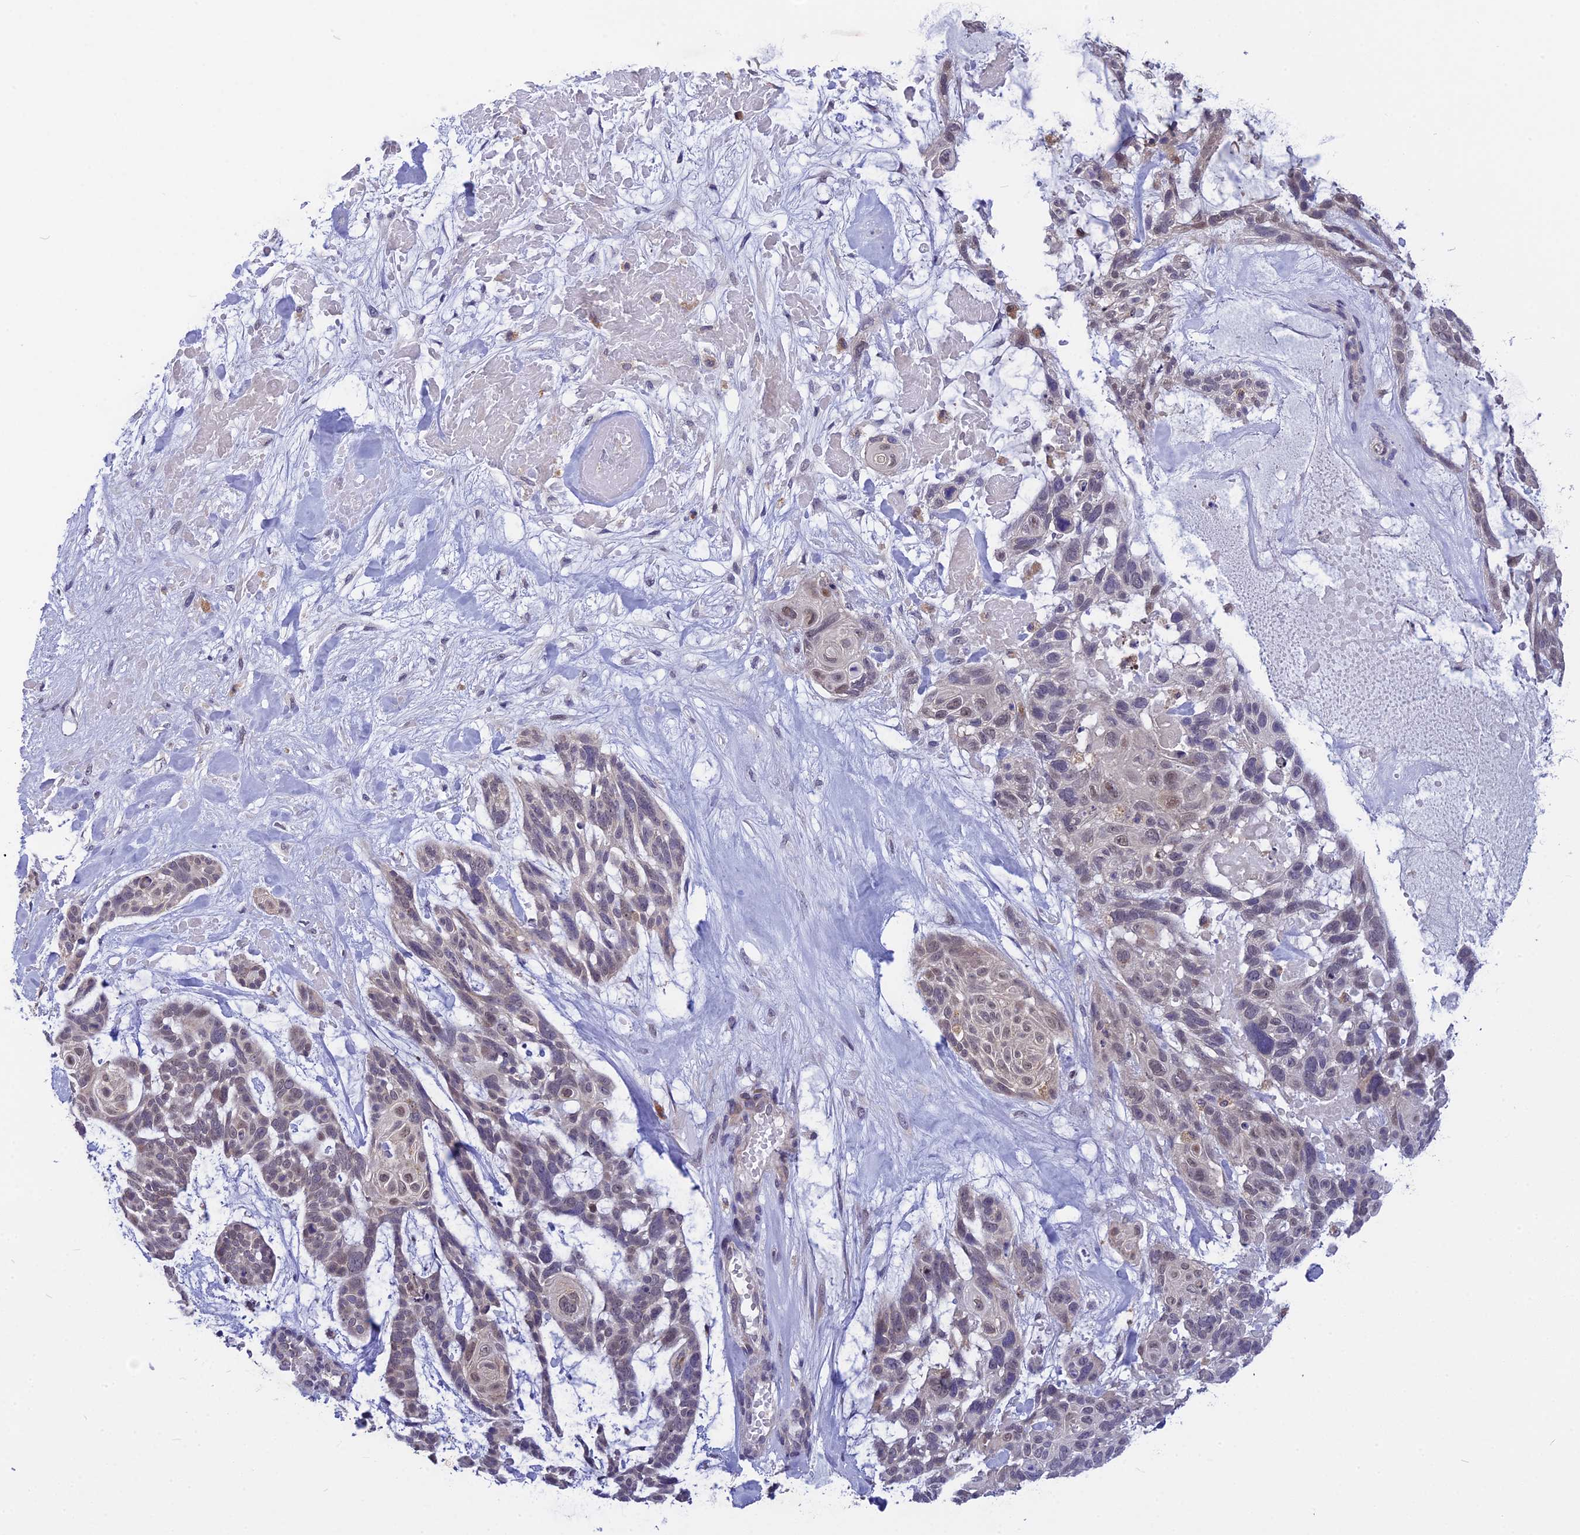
{"staining": {"intensity": "weak", "quantity": "<25%", "location": "nuclear"}, "tissue": "skin cancer", "cell_type": "Tumor cells", "image_type": "cancer", "snomed": [{"axis": "morphology", "description": "Basal cell carcinoma"}, {"axis": "topography", "description": "Skin"}], "caption": "The IHC photomicrograph has no significant staining in tumor cells of skin cancer tissue.", "gene": "KCTD14", "patient": {"sex": "male", "age": 88}}